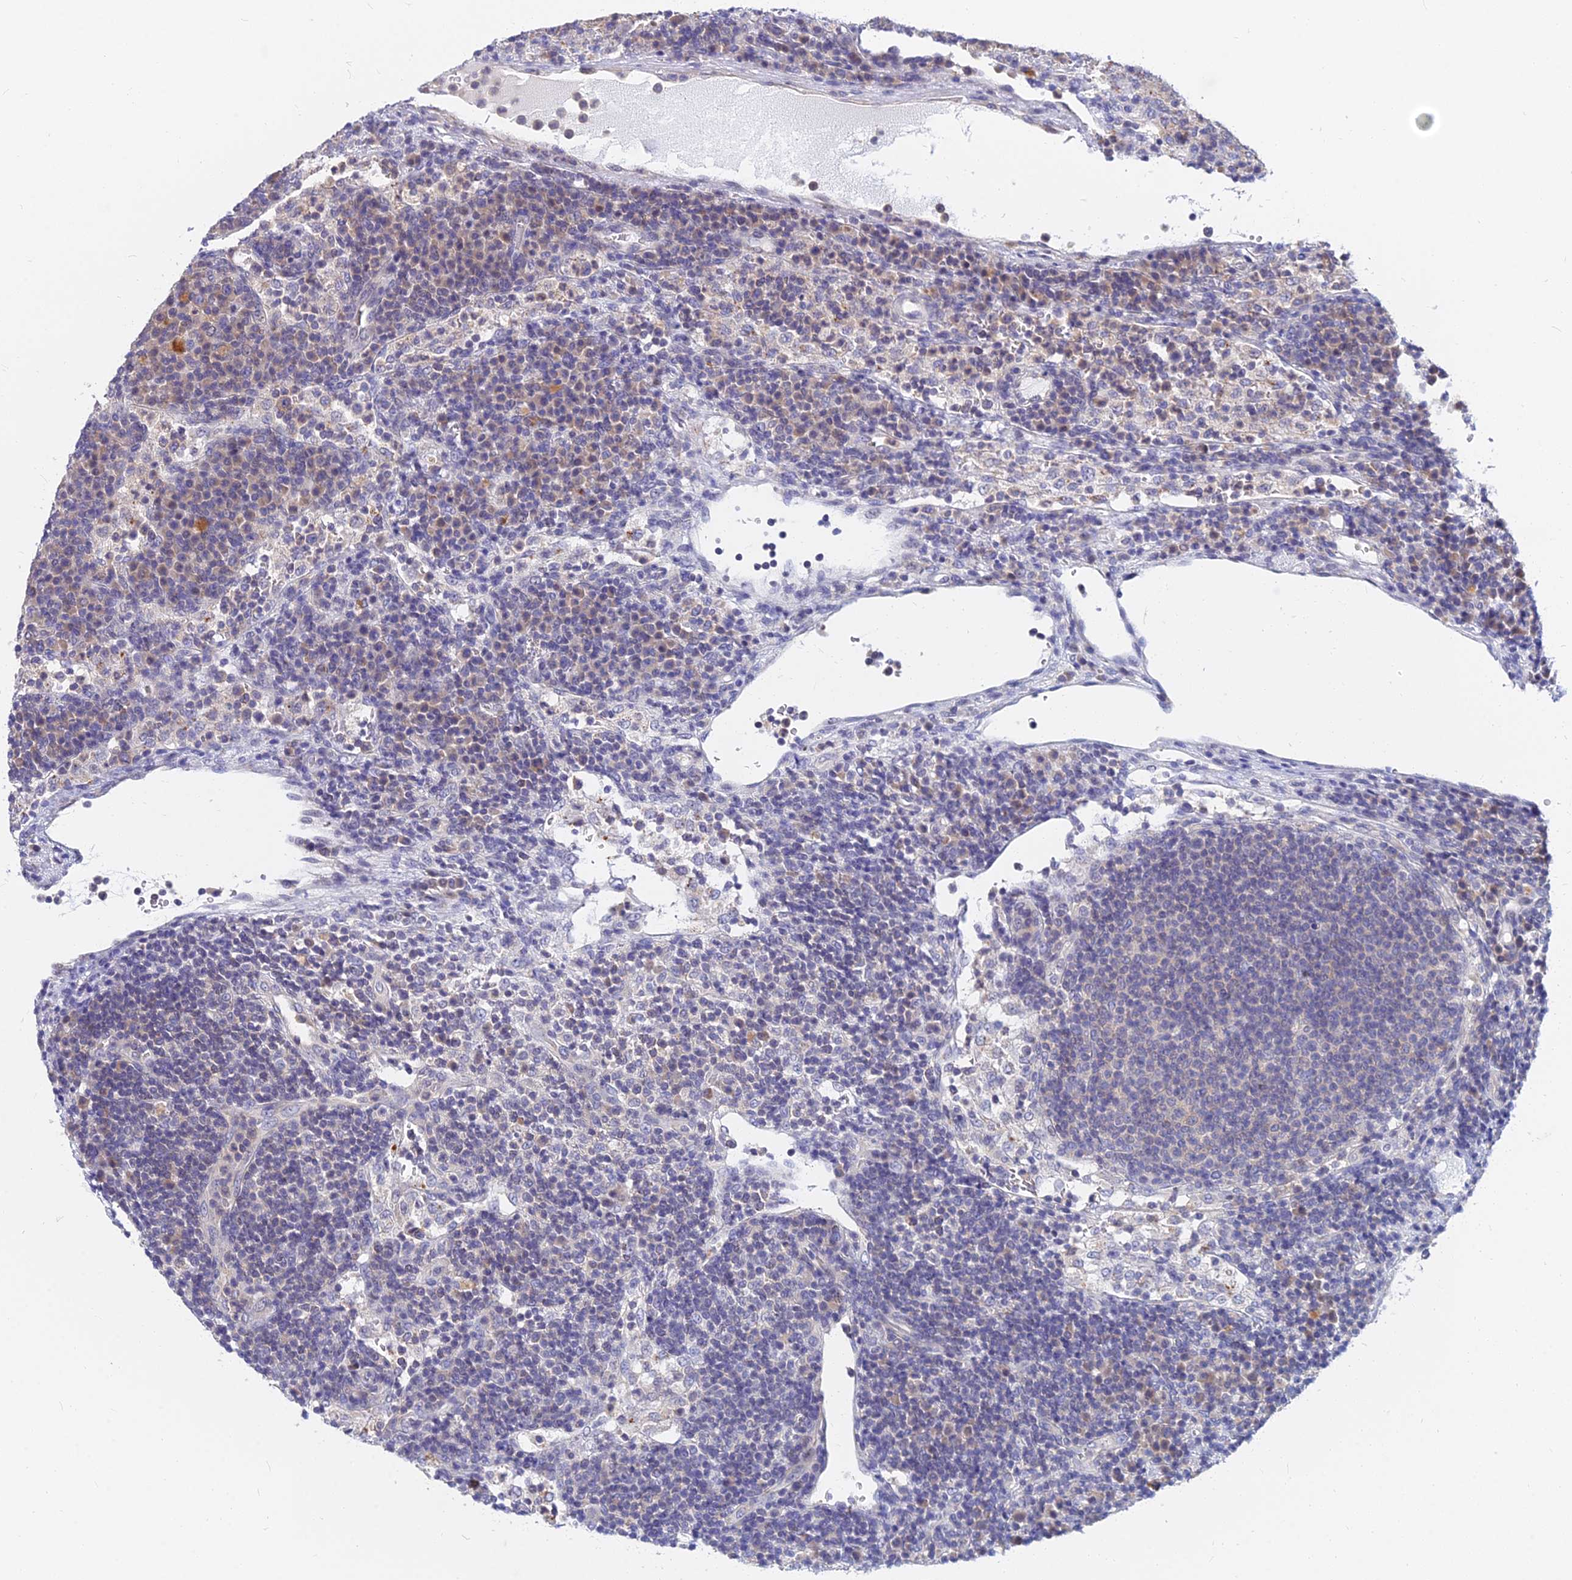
{"staining": {"intensity": "negative", "quantity": "none", "location": "none"}, "tissue": "lymph node", "cell_type": "Germinal center cells", "image_type": "normal", "snomed": [{"axis": "morphology", "description": "Normal tissue, NOS"}, {"axis": "topography", "description": "Lymph node"}], "caption": "Histopathology image shows no significant protein staining in germinal center cells of unremarkable lymph node. (IHC, brightfield microscopy, high magnification).", "gene": "B3GALT4", "patient": {"sex": "female", "age": 70}}